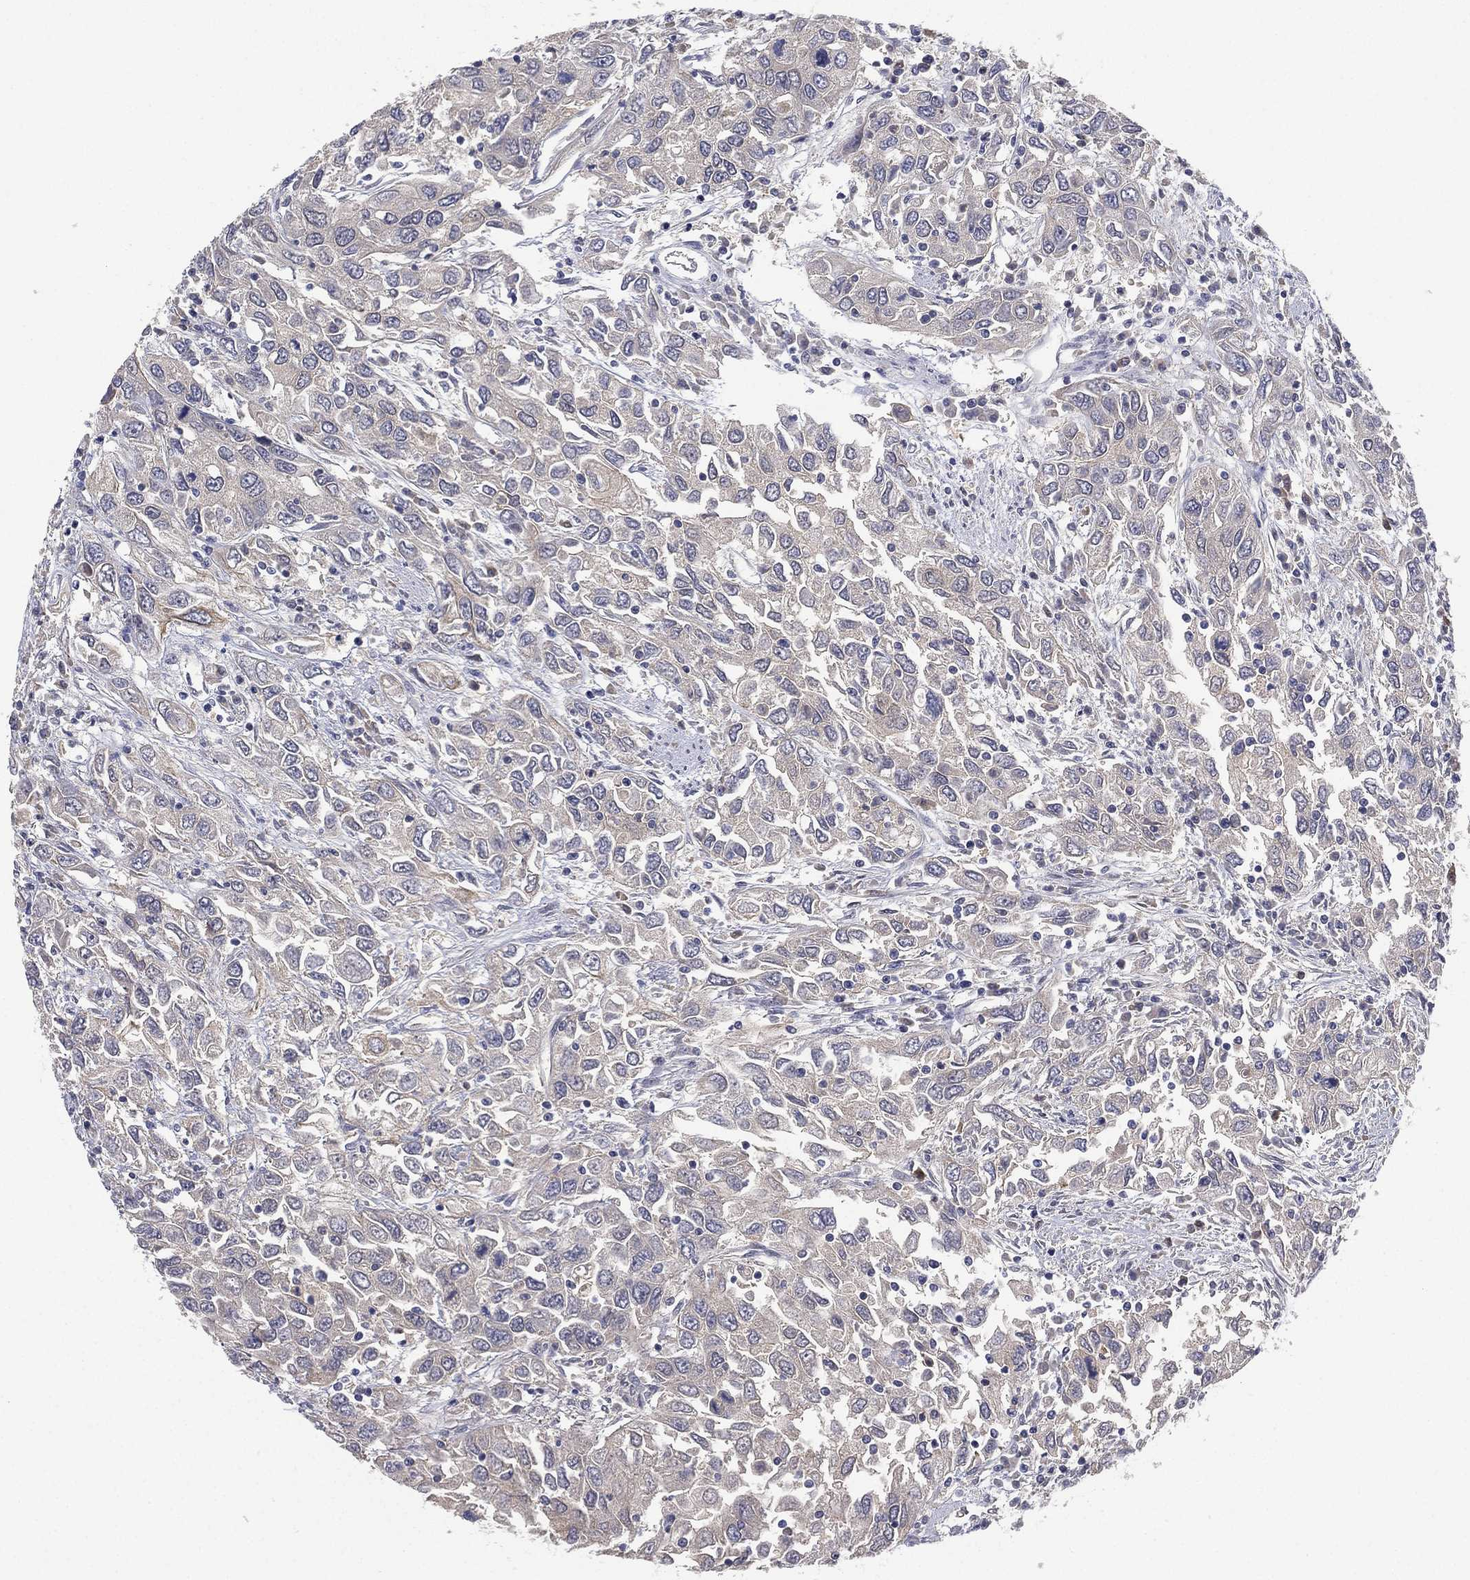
{"staining": {"intensity": "negative", "quantity": "none", "location": "none"}, "tissue": "urothelial cancer", "cell_type": "Tumor cells", "image_type": "cancer", "snomed": [{"axis": "morphology", "description": "Urothelial carcinoma, High grade"}, {"axis": "topography", "description": "Urinary bladder"}], "caption": "Tumor cells are negative for protein expression in human high-grade urothelial carcinoma.", "gene": "MPP7", "patient": {"sex": "male", "age": 76}}